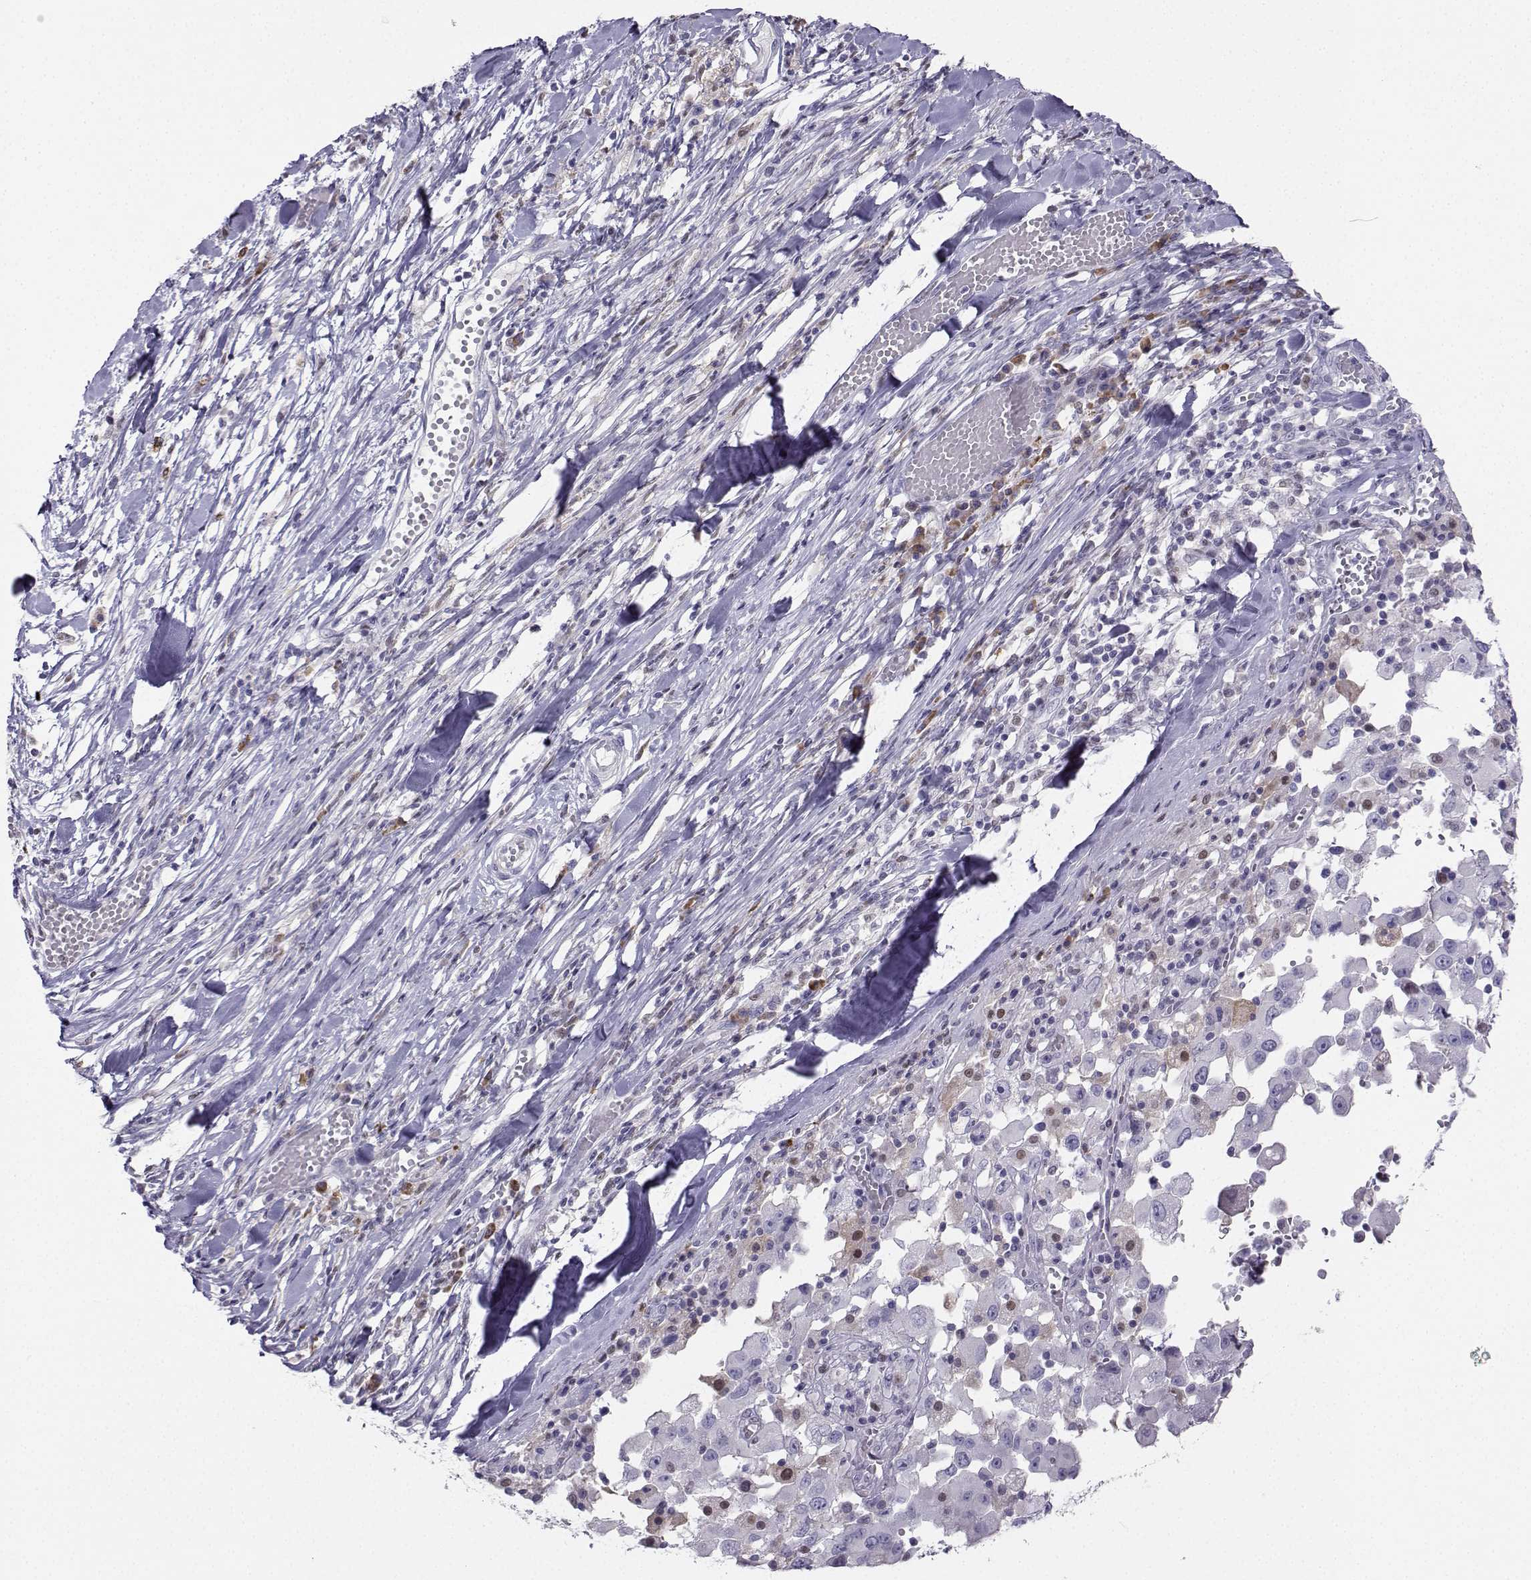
{"staining": {"intensity": "negative", "quantity": "none", "location": "none"}, "tissue": "melanoma", "cell_type": "Tumor cells", "image_type": "cancer", "snomed": [{"axis": "morphology", "description": "Malignant melanoma, Metastatic site"}, {"axis": "topography", "description": "Lymph node"}], "caption": "A histopathology image of human malignant melanoma (metastatic site) is negative for staining in tumor cells. (DAB (3,3'-diaminobenzidine) IHC, high magnification).", "gene": "DCLK3", "patient": {"sex": "male", "age": 50}}